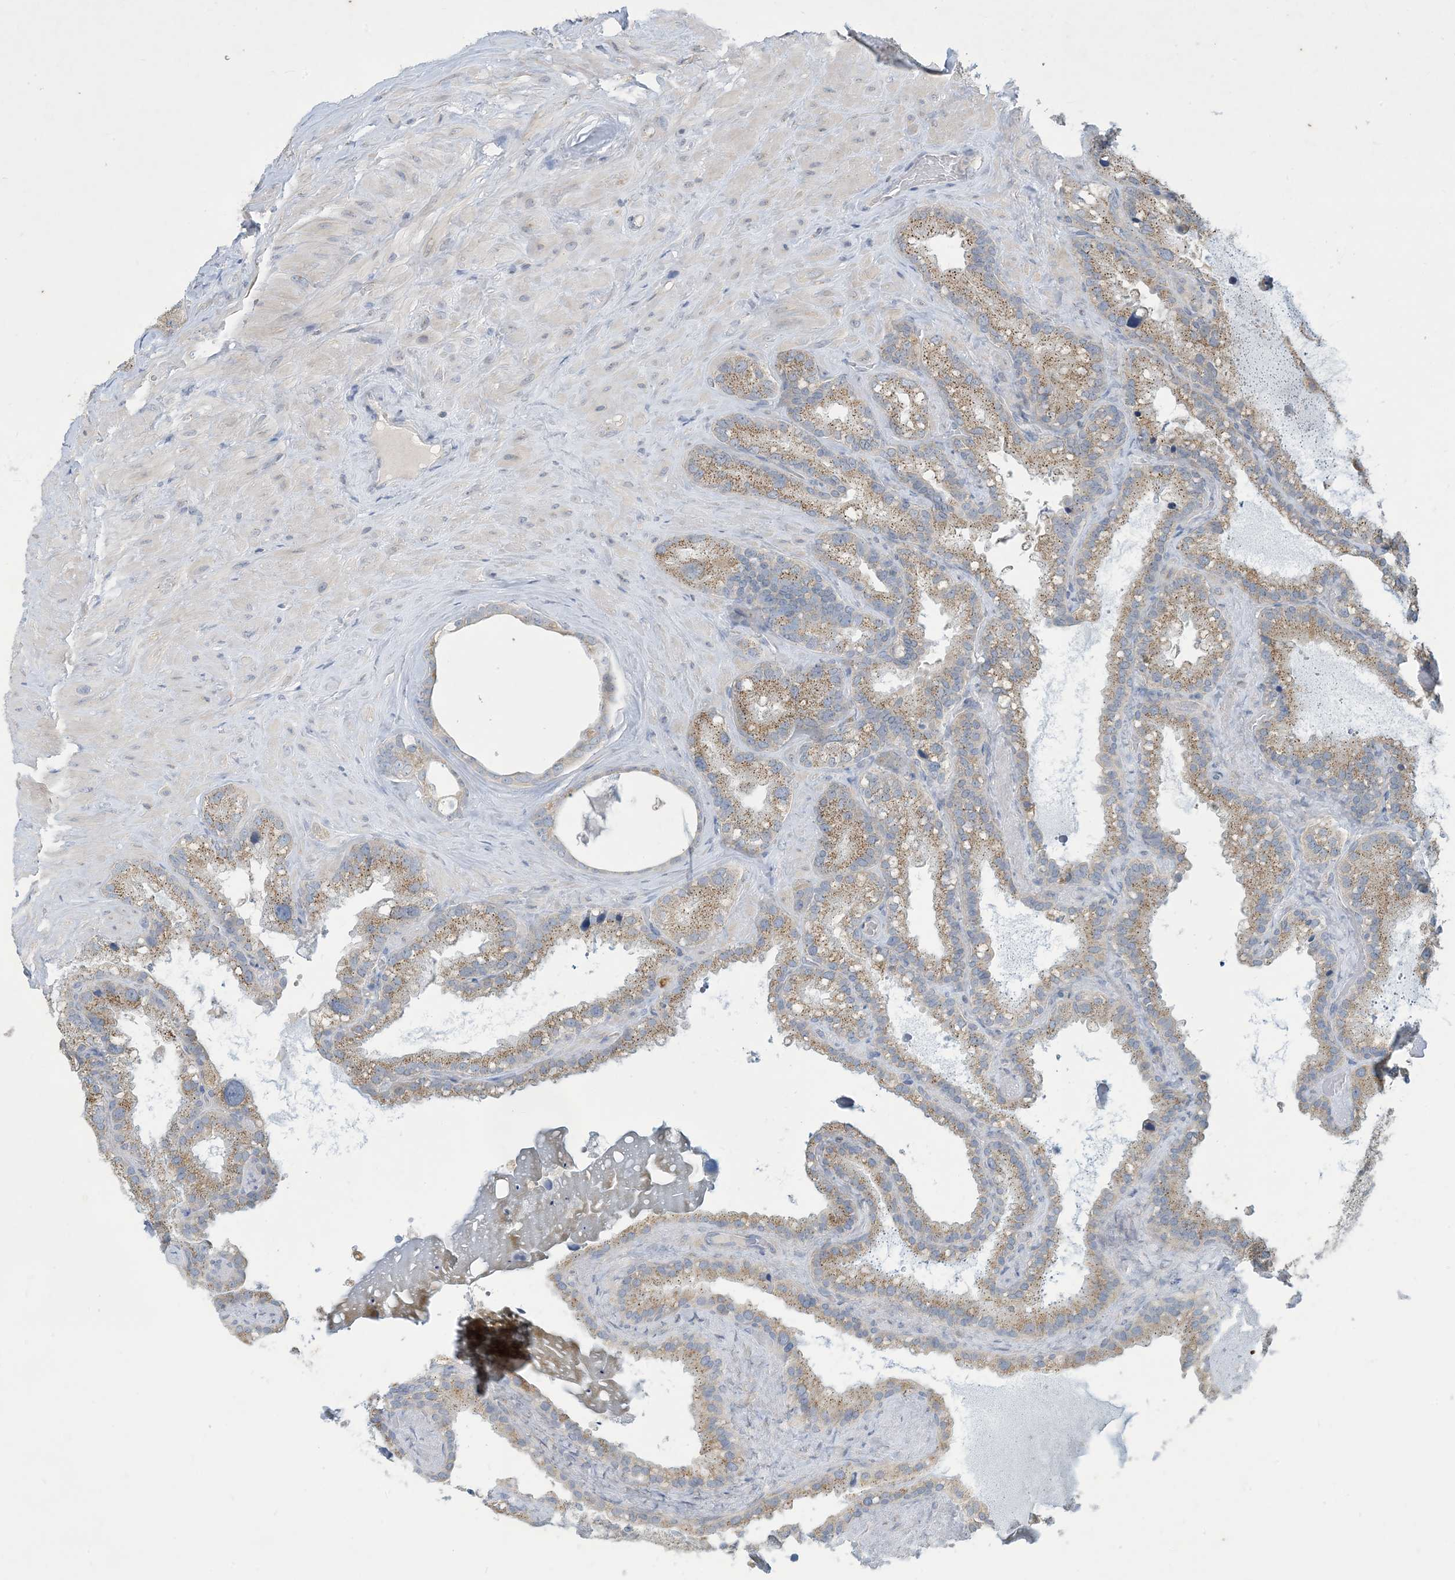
{"staining": {"intensity": "moderate", "quantity": "25%-75%", "location": "cytoplasmic/membranous"}, "tissue": "seminal vesicle", "cell_type": "Glandular cells", "image_type": "normal", "snomed": [{"axis": "morphology", "description": "Normal tissue, NOS"}, {"axis": "topography", "description": "Prostate"}, {"axis": "topography", "description": "Seminal veicle"}], "caption": "The micrograph demonstrates immunohistochemical staining of normal seminal vesicle. There is moderate cytoplasmic/membranous expression is present in about 25%-75% of glandular cells. Ihc stains the protein of interest in brown and the nuclei are stained blue.", "gene": "CCDC14", "patient": {"sex": "male", "age": 68}}